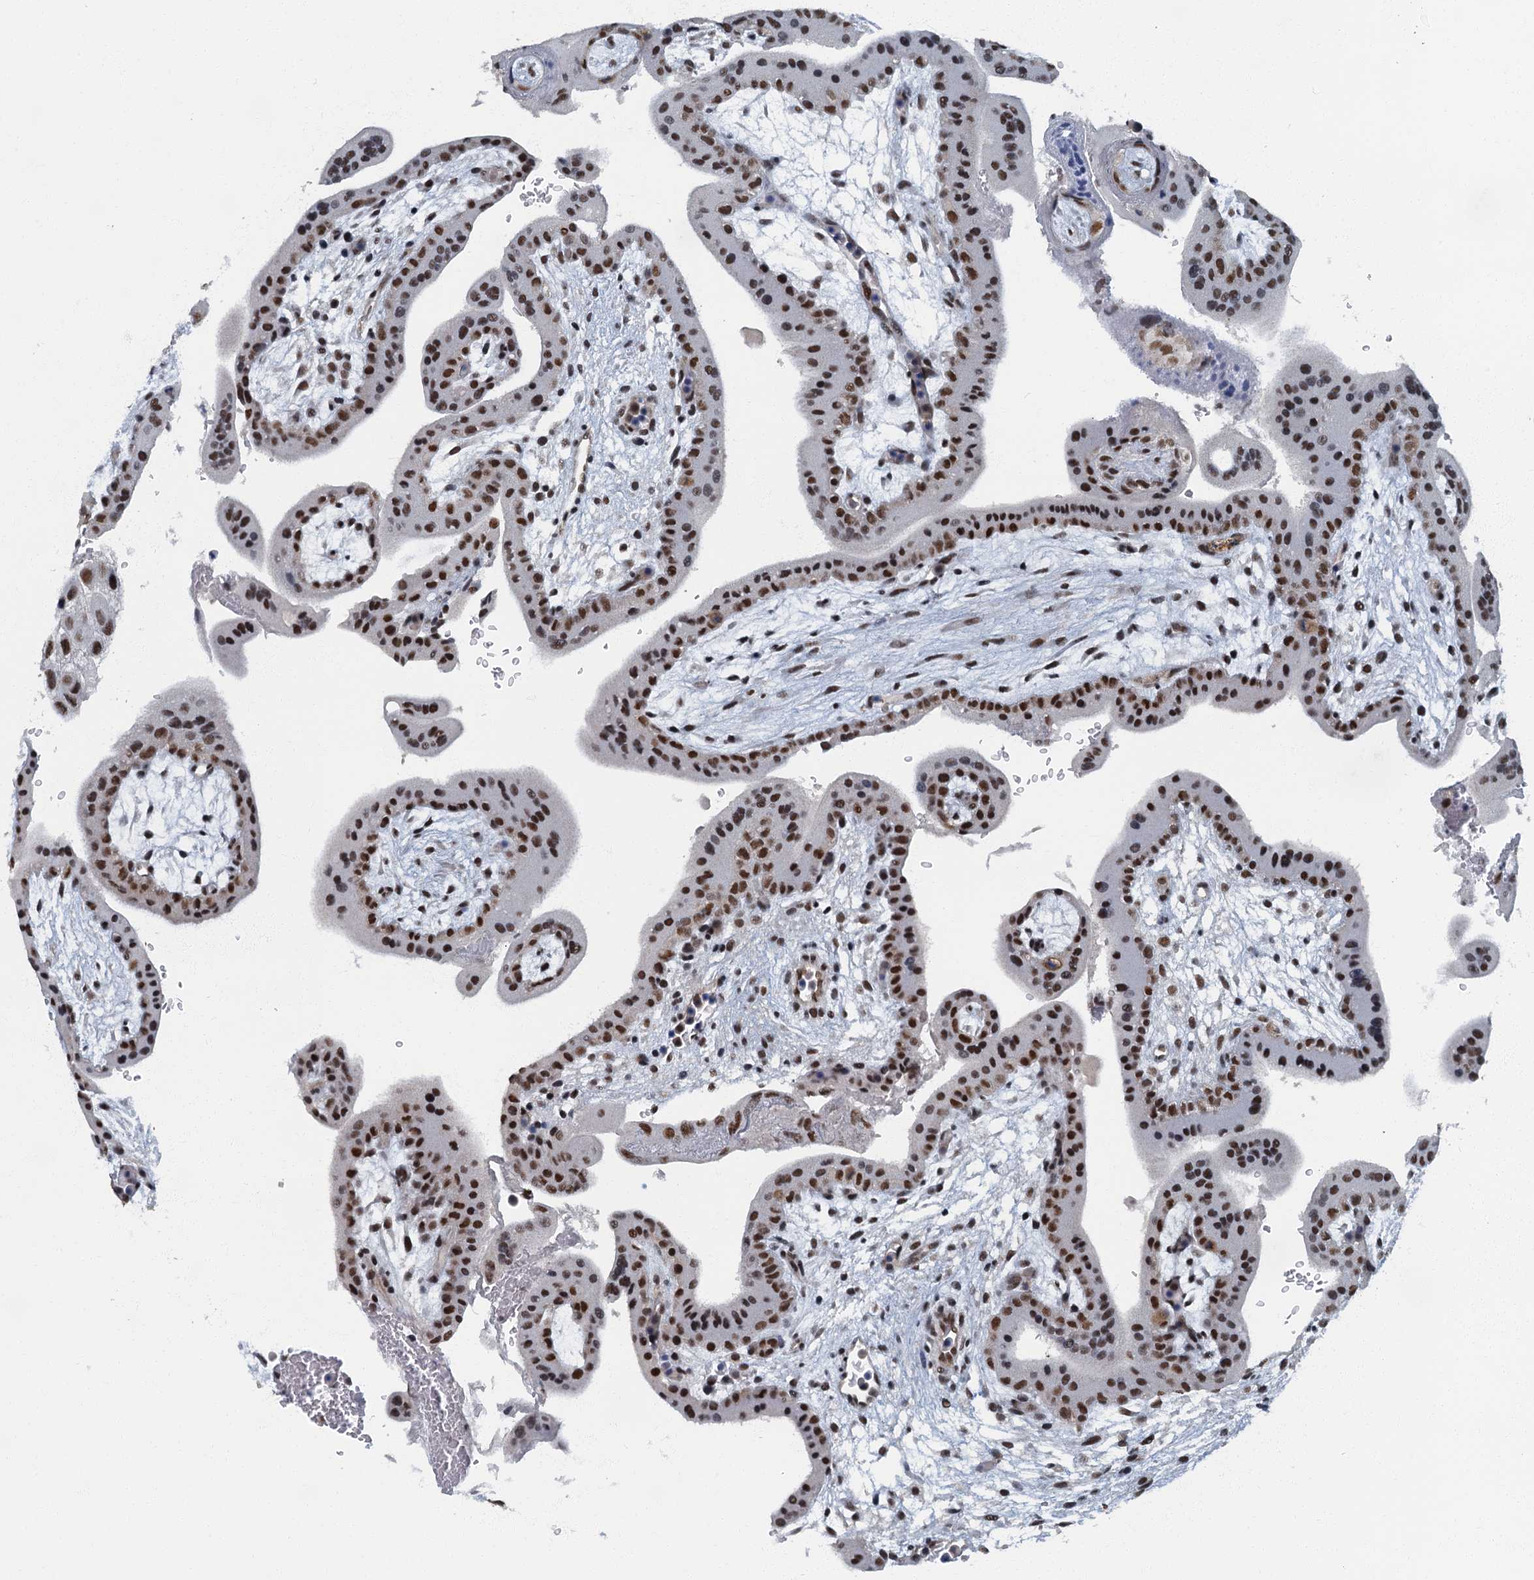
{"staining": {"intensity": "strong", "quantity": "25%-75%", "location": "nuclear"}, "tissue": "placenta", "cell_type": "Trophoblastic cells", "image_type": "normal", "snomed": [{"axis": "morphology", "description": "Normal tissue, NOS"}, {"axis": "topography", "description": "Placenta"}], "caption": "Immunohistochemistry (IHC) (DAB (3,3'-diaminobenzidine)) staining of benign placenta reveals strong nuclear protein expression in about 25%-75% of trophoblastic cells. (Stains: DAB (3,3'-diaminobenzidine) in brown, nuclei in blue, Microscopy: brightfield microscopy at high magnification).", "gene": "GADL1", "patient": {"sex": "female", "age": 35}}